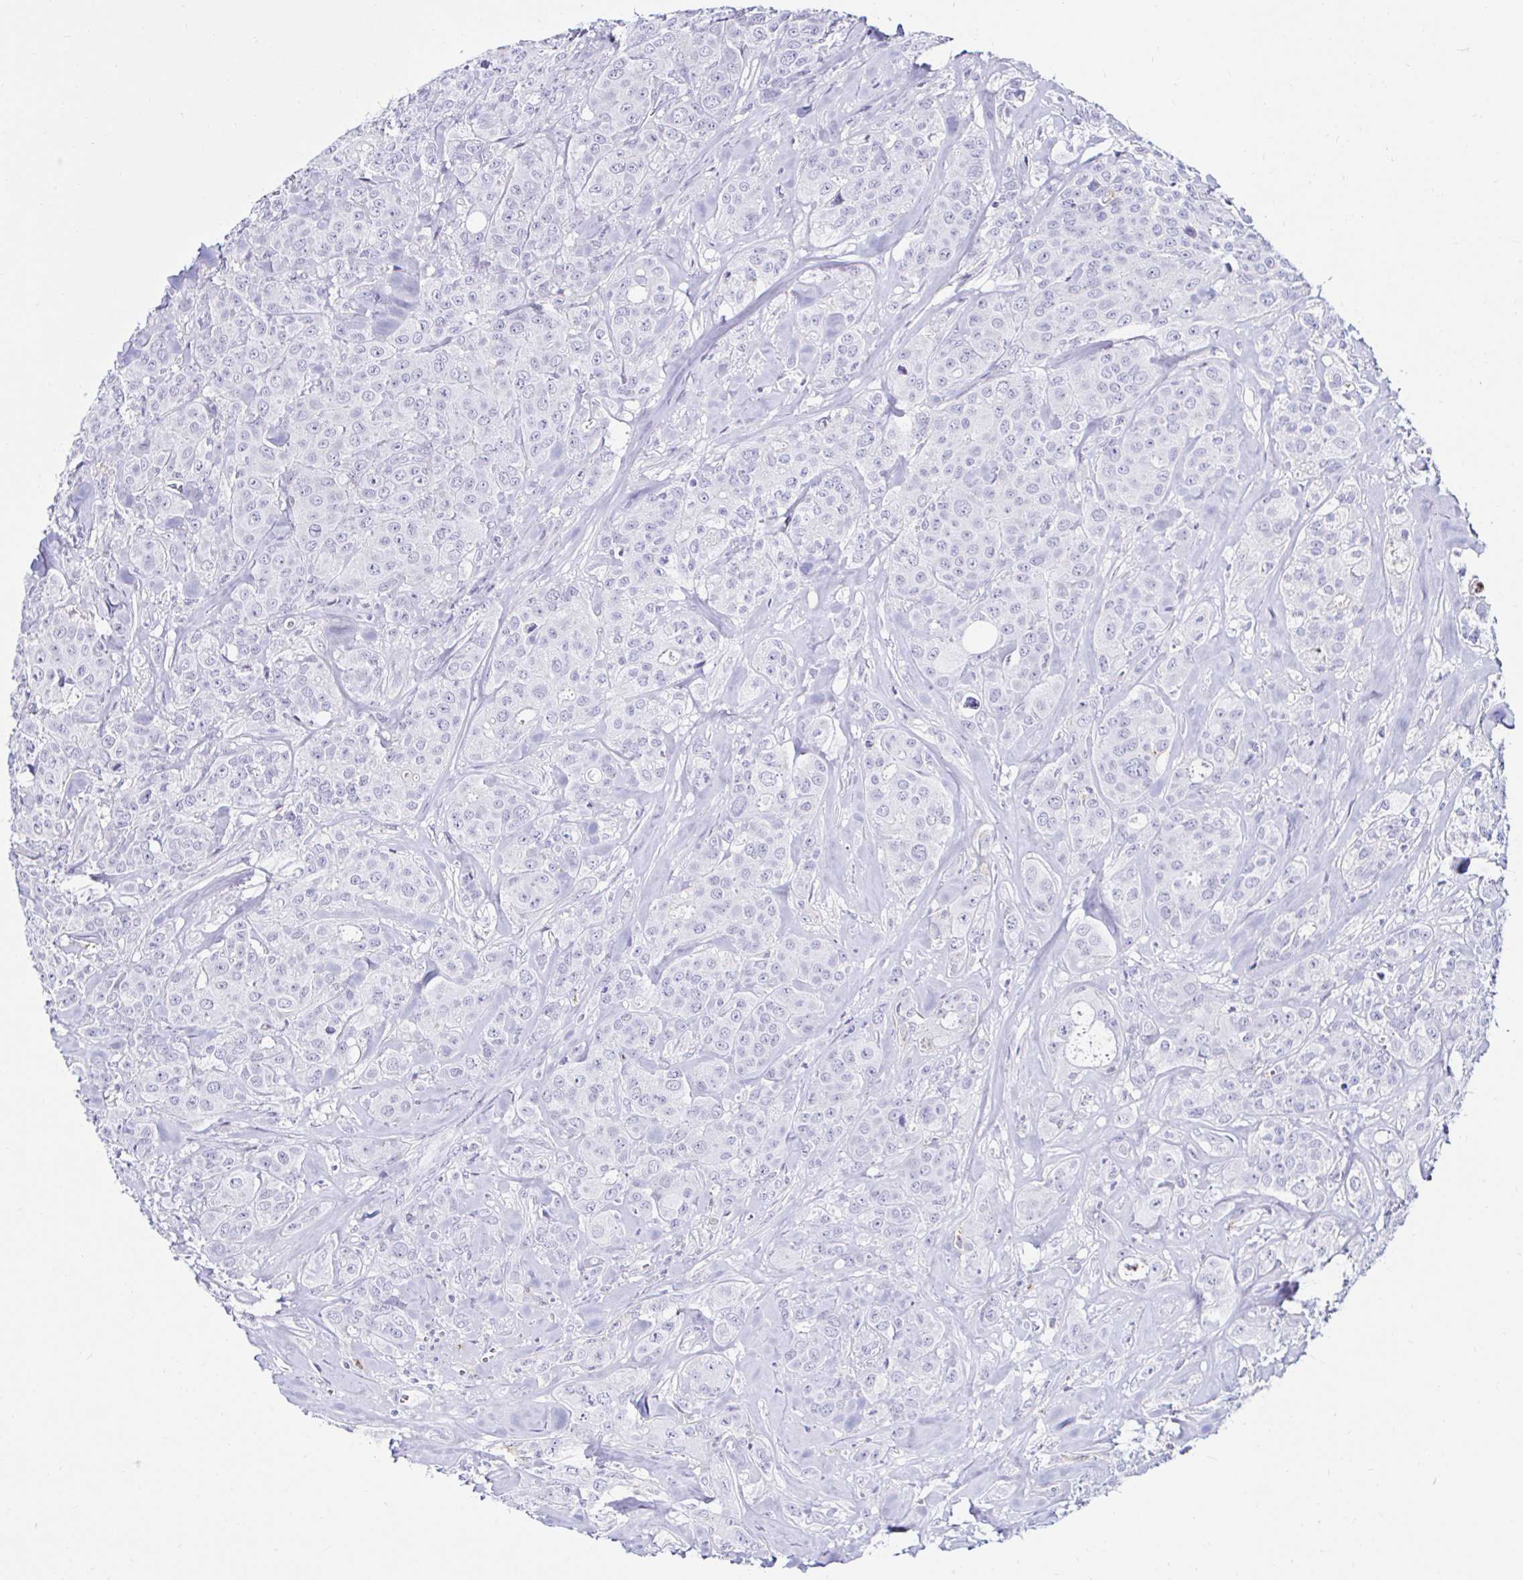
{"staining": {"intensity": "negative", "quantity": "none", "location": "none"}, "tissue": "breast cancer", "cell_type": "Tumor cells", "image_type": "cancer", "snomed": [{"axis": "morphology", "description": "Normal tissue, NOS"}, {"axis": "morphology", "description": "Duct carcinoma"}, {"axis": "topography", "description": "Breast"}], "caption": "High power microscopy histopathology image of an immunohistochemistry (IHC) histopathology image of breast cancer, revealing no significant expression in tumor cells. Nuclei are stained in blue.", "gene": "CYBB", "patient": {"sex": "female", "age": 43}}